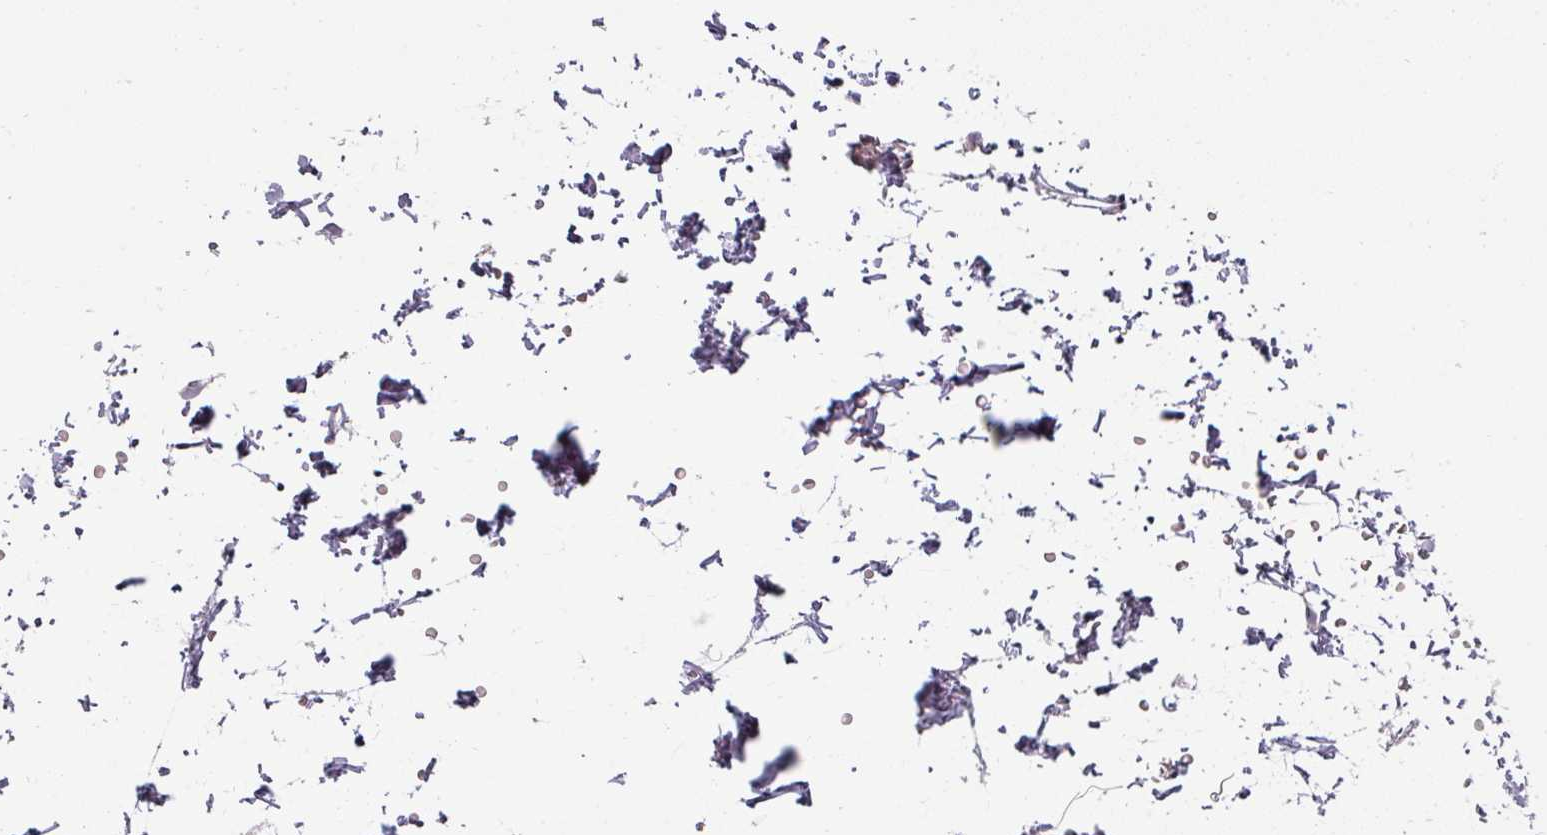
{"staining": {"intensity": "negative", "quantity": "none", "location": "none"}, "tissue": "adipose tissue", "cell_type": "Adipocytes", "image_type": "normal", "snomed": [{"axis": "morphology", "description": "Normal tissue, NOS"}, {"axis": "topography", "description": "Prostate"}, {"axis": "topography", "description": "Peripheral nerve tissue"}], "caption": "An immunohistochemistry (IHC) image of unremarkable adipose tissue is shown. There is no staining in adipocytes of adipose tissue.", "gene": "ASB1", "patient": {"sex": "male", "age": 55}}